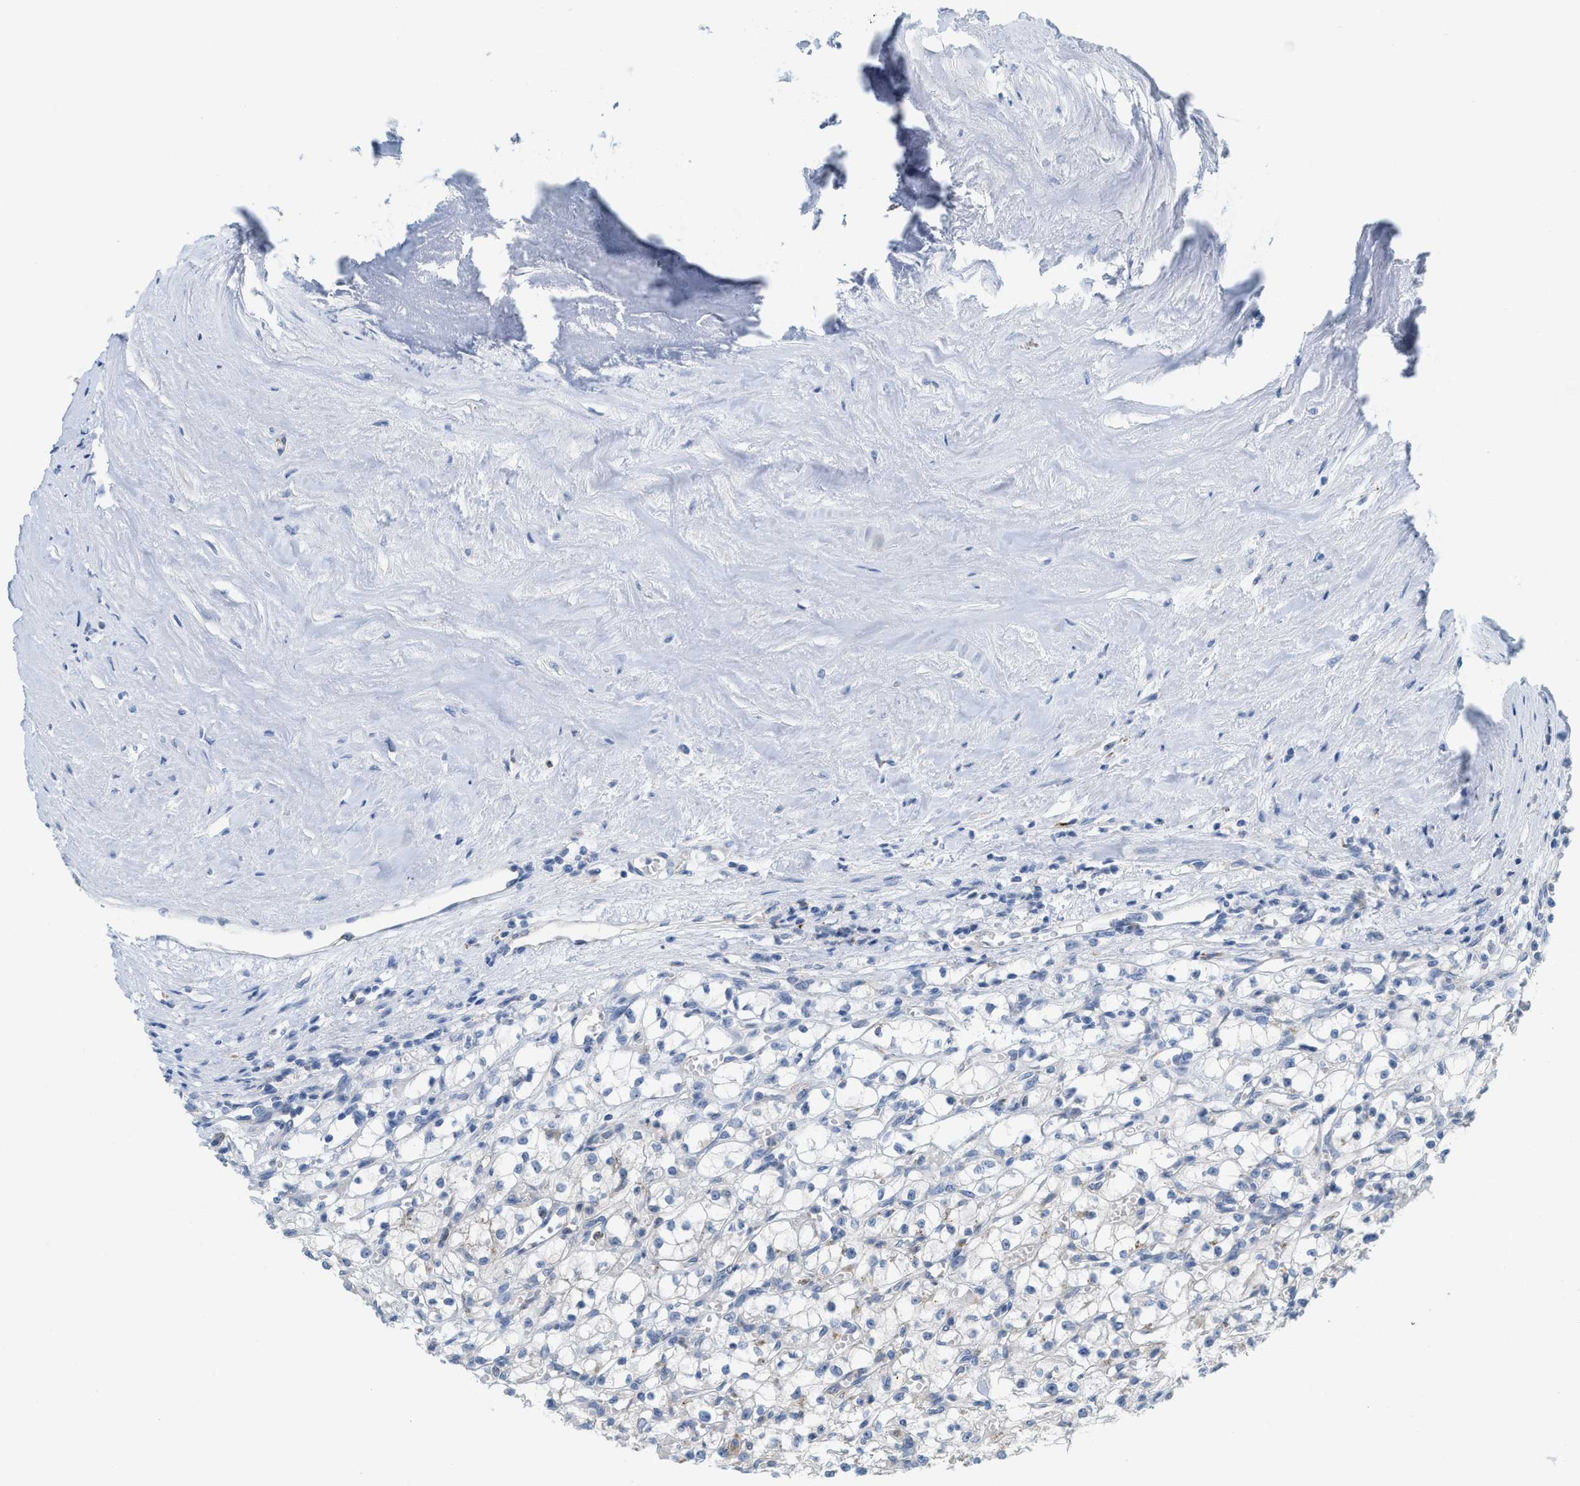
{"staining": {"intensity": "negative", "quantity": "none", "location": "none"}, "tissue": "renal cancer", "cell_type": "Tumor cells", "image_type": "cancer", "snomed": [{"axis": "morphology", "description": "Adenocarcinoma, NOS"}, {"axis": "topography", "description": "Kidney"}], "caption": "An immunohistochemistry (IHC) histopathology image of adenocarcinoma (renal) is shown. There is no staining in tumor cells of adenocarcinoma (renal).", "gene": "CSTB", "patient": {"sex": "male", "age": 56}}